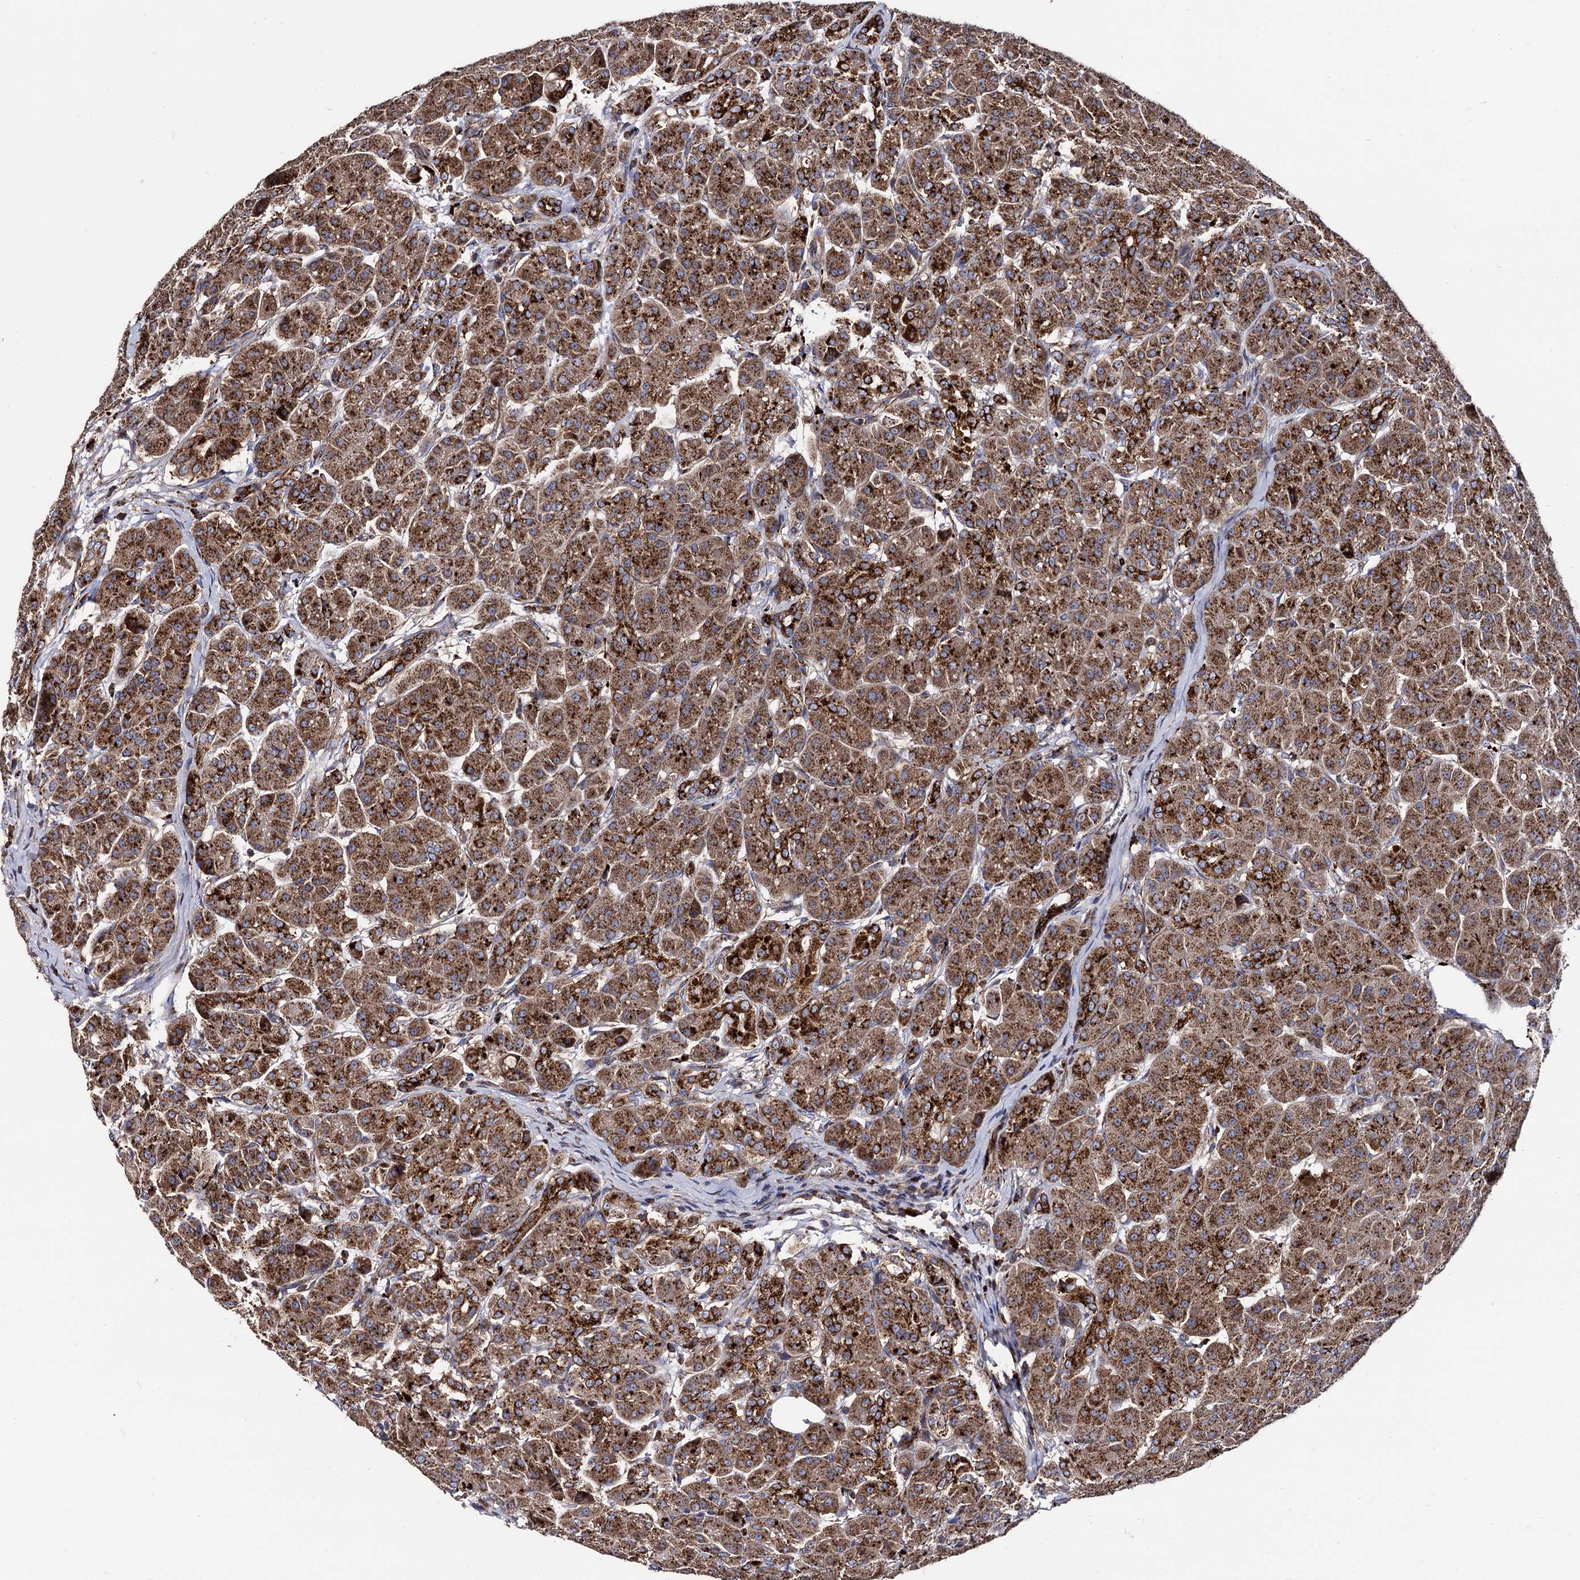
{"staining": {"intensity": "strong", "quantity": ">75%", "location": "cytoplasmic/membranous"}, "tissue": "pancreas", "cell_type": "Exocrine glandular cells", "image_type": "normal", "snomed": [{"axis": "morphology", "description": "Normal tissue, NOS"}, {"axis": "topography", "description": "Pancreas"}], "caption": "Brown immunohistochemical staining in unremarkable pancreas displays strong cytoplasmic/membranous positivity in about >75% of exocrine glandular cells. (Stains: DAB in brown, nuclei in blue, Microscopy: brightfield microscopy at high magnification).", "gene": "IQCH", "patient": {"sex": "male", "age": 63}}